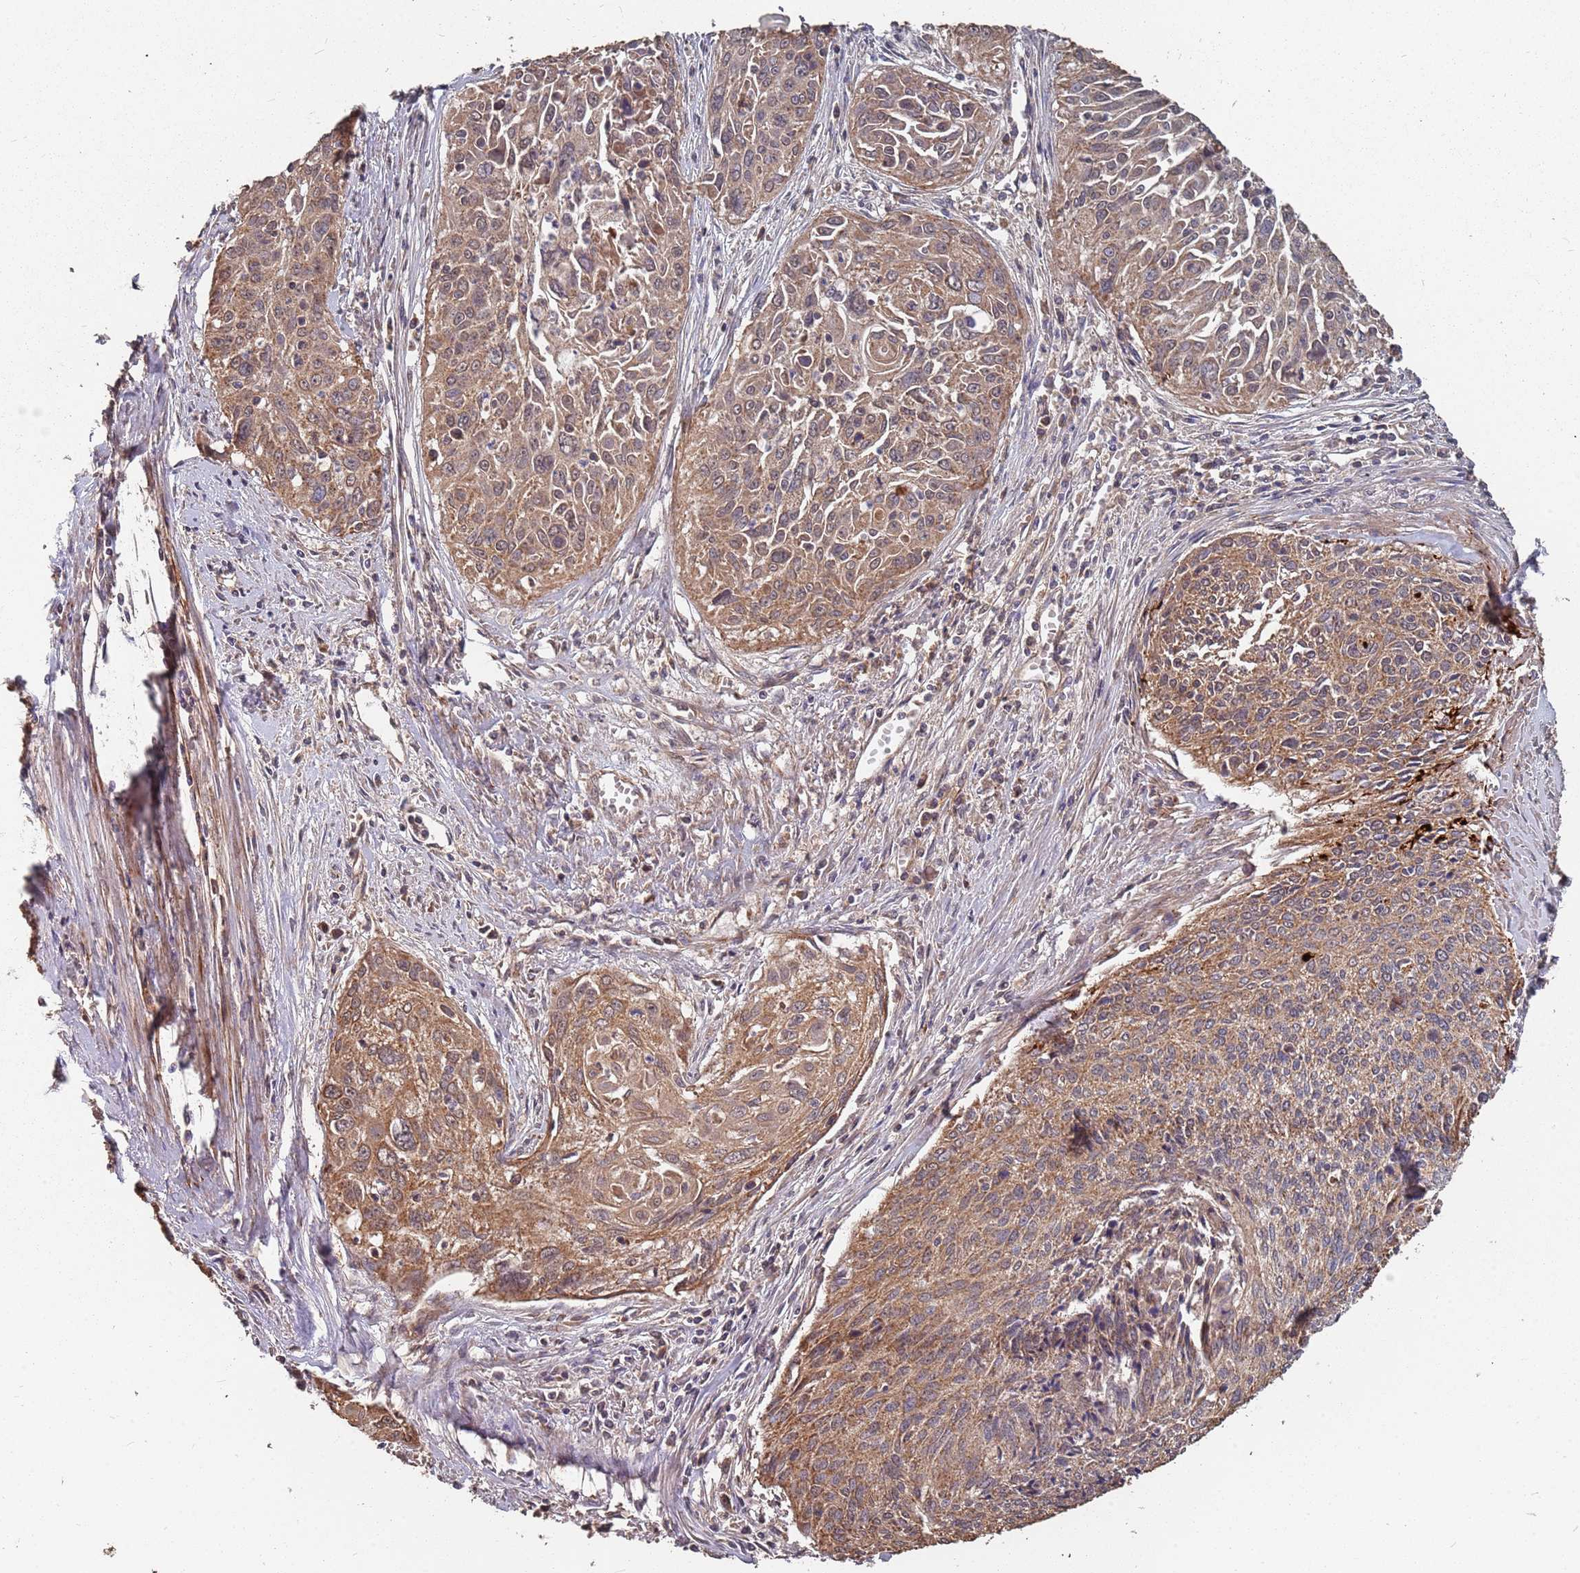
{"staining": {"intensity": "moderate", "quantity": ">75%", "location": "cytoplasmic/membranous"}, "tissue": "cervical cancer", "cell_type": "Tumor cells", "image_type": "cancer", "snomed": [{"axis": "morphology", "description": "Squamous cell carcinoma, NOS"}, {"axis": "topography", "description": "Cervix"}], "caption": "High-magnification brightfield microscopy of cervical cancer (squamous cell carcinoma) stained with DAB (3,3'-diaminobenzidine) (brown) and counterstained with hematoxylin (blue). tumor cells exhibit moderate cytoplasmic/membranous staining is present in about>75% of cells.", "gene": "PRORP", "patient": {"sex": "female", "age": 55}}